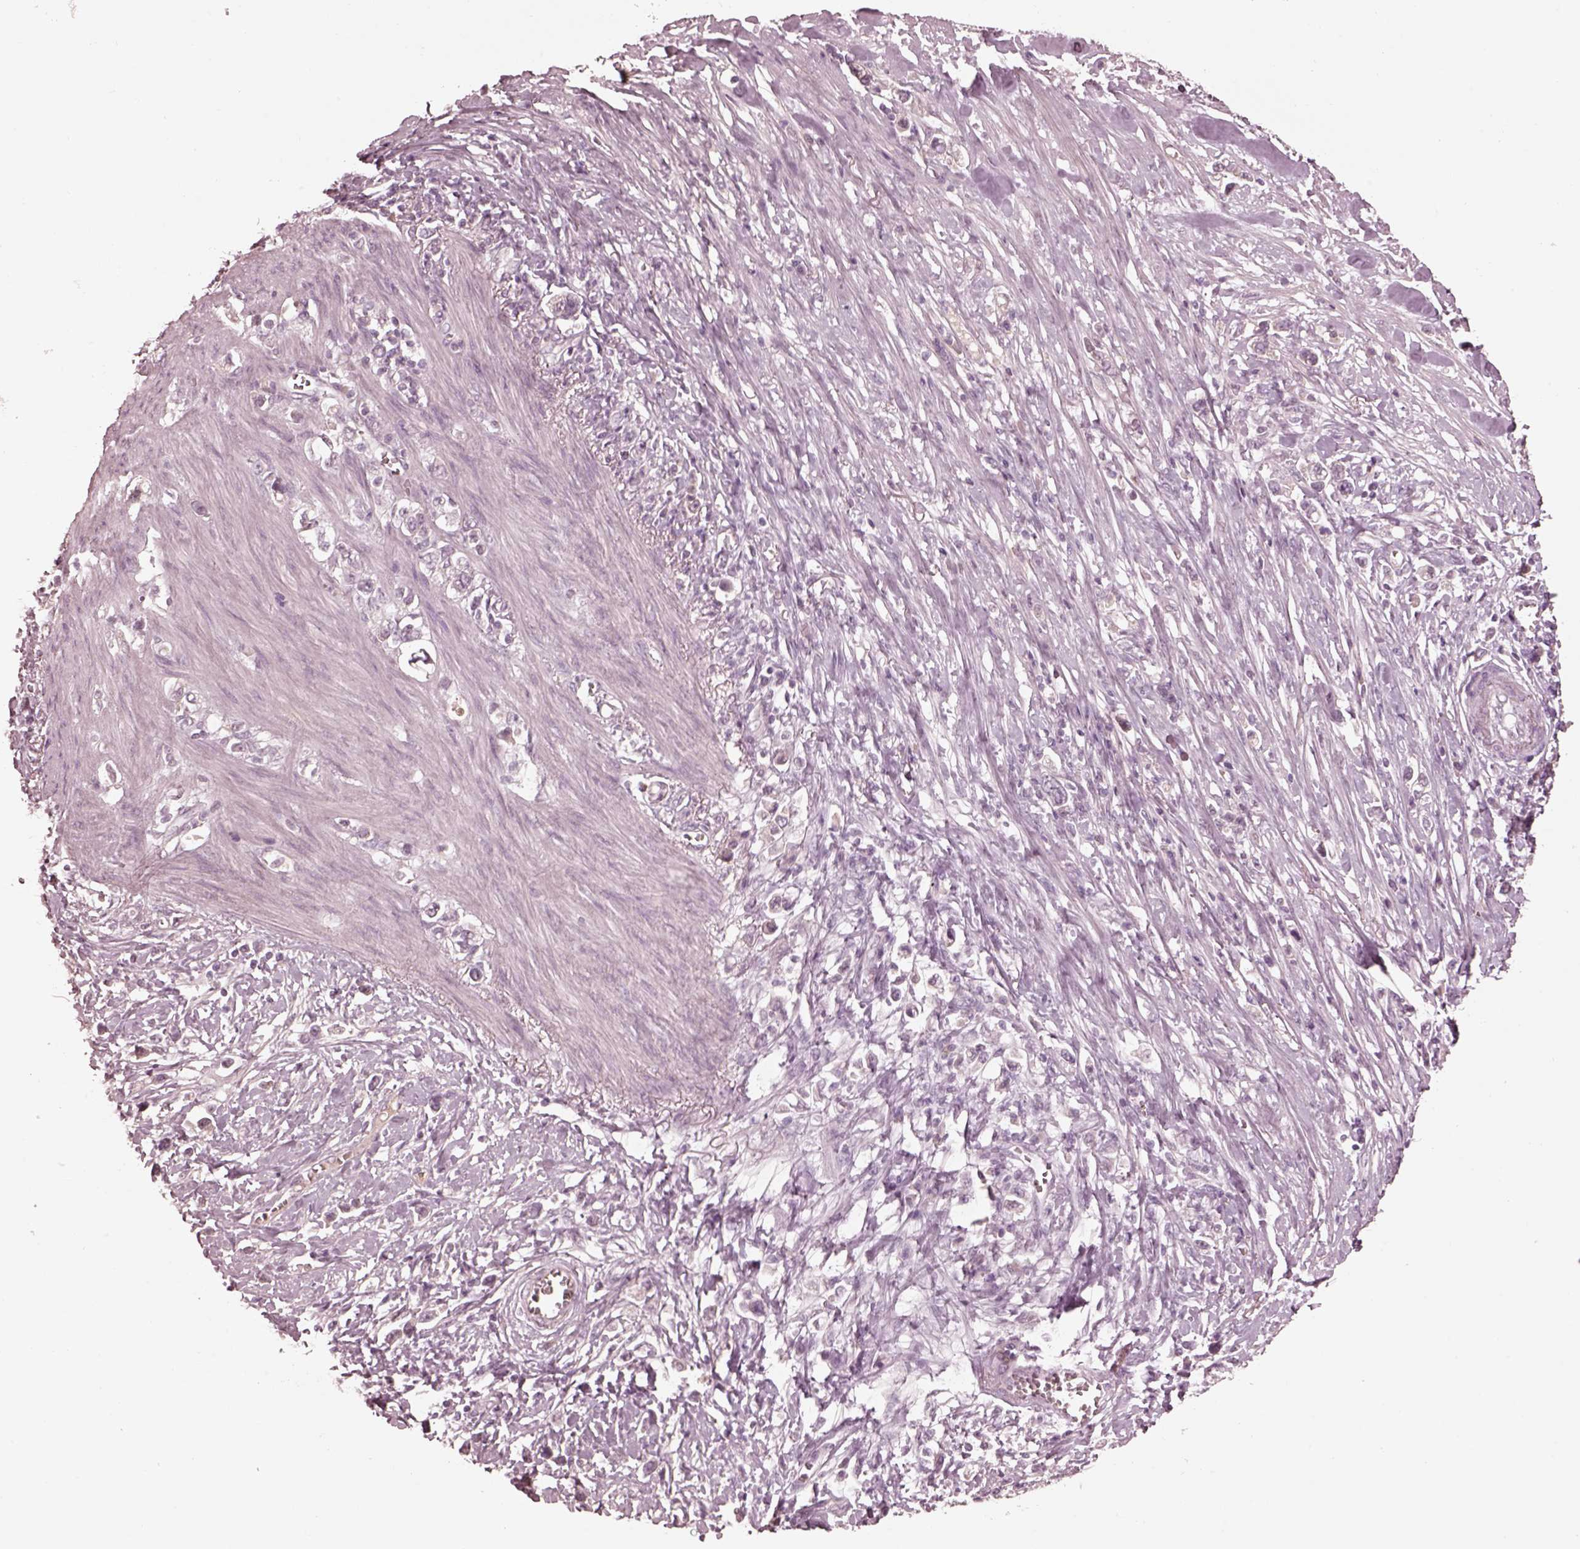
{"staining": {"intensity": "negative", "quantity": "none", "location": "none"}, "tissue": "stomach cancer", "cell_type": "Tumor cells", "image_type": "cancer", "snomed": [{"axis": "morphology", "description": "Adenocarcinoma, NOS"}, {"axis": "topography", "description": "Stomach"}], "caption": "DAB (3,3'-diaminobenzidine) immunohistochemical staining of stomach adenocarcinoma shows no significant expression in tumor cells. Nuclei are stained in blue.", "gene": "KCNA2", "patient": {"sex": "male", "age": 63}}